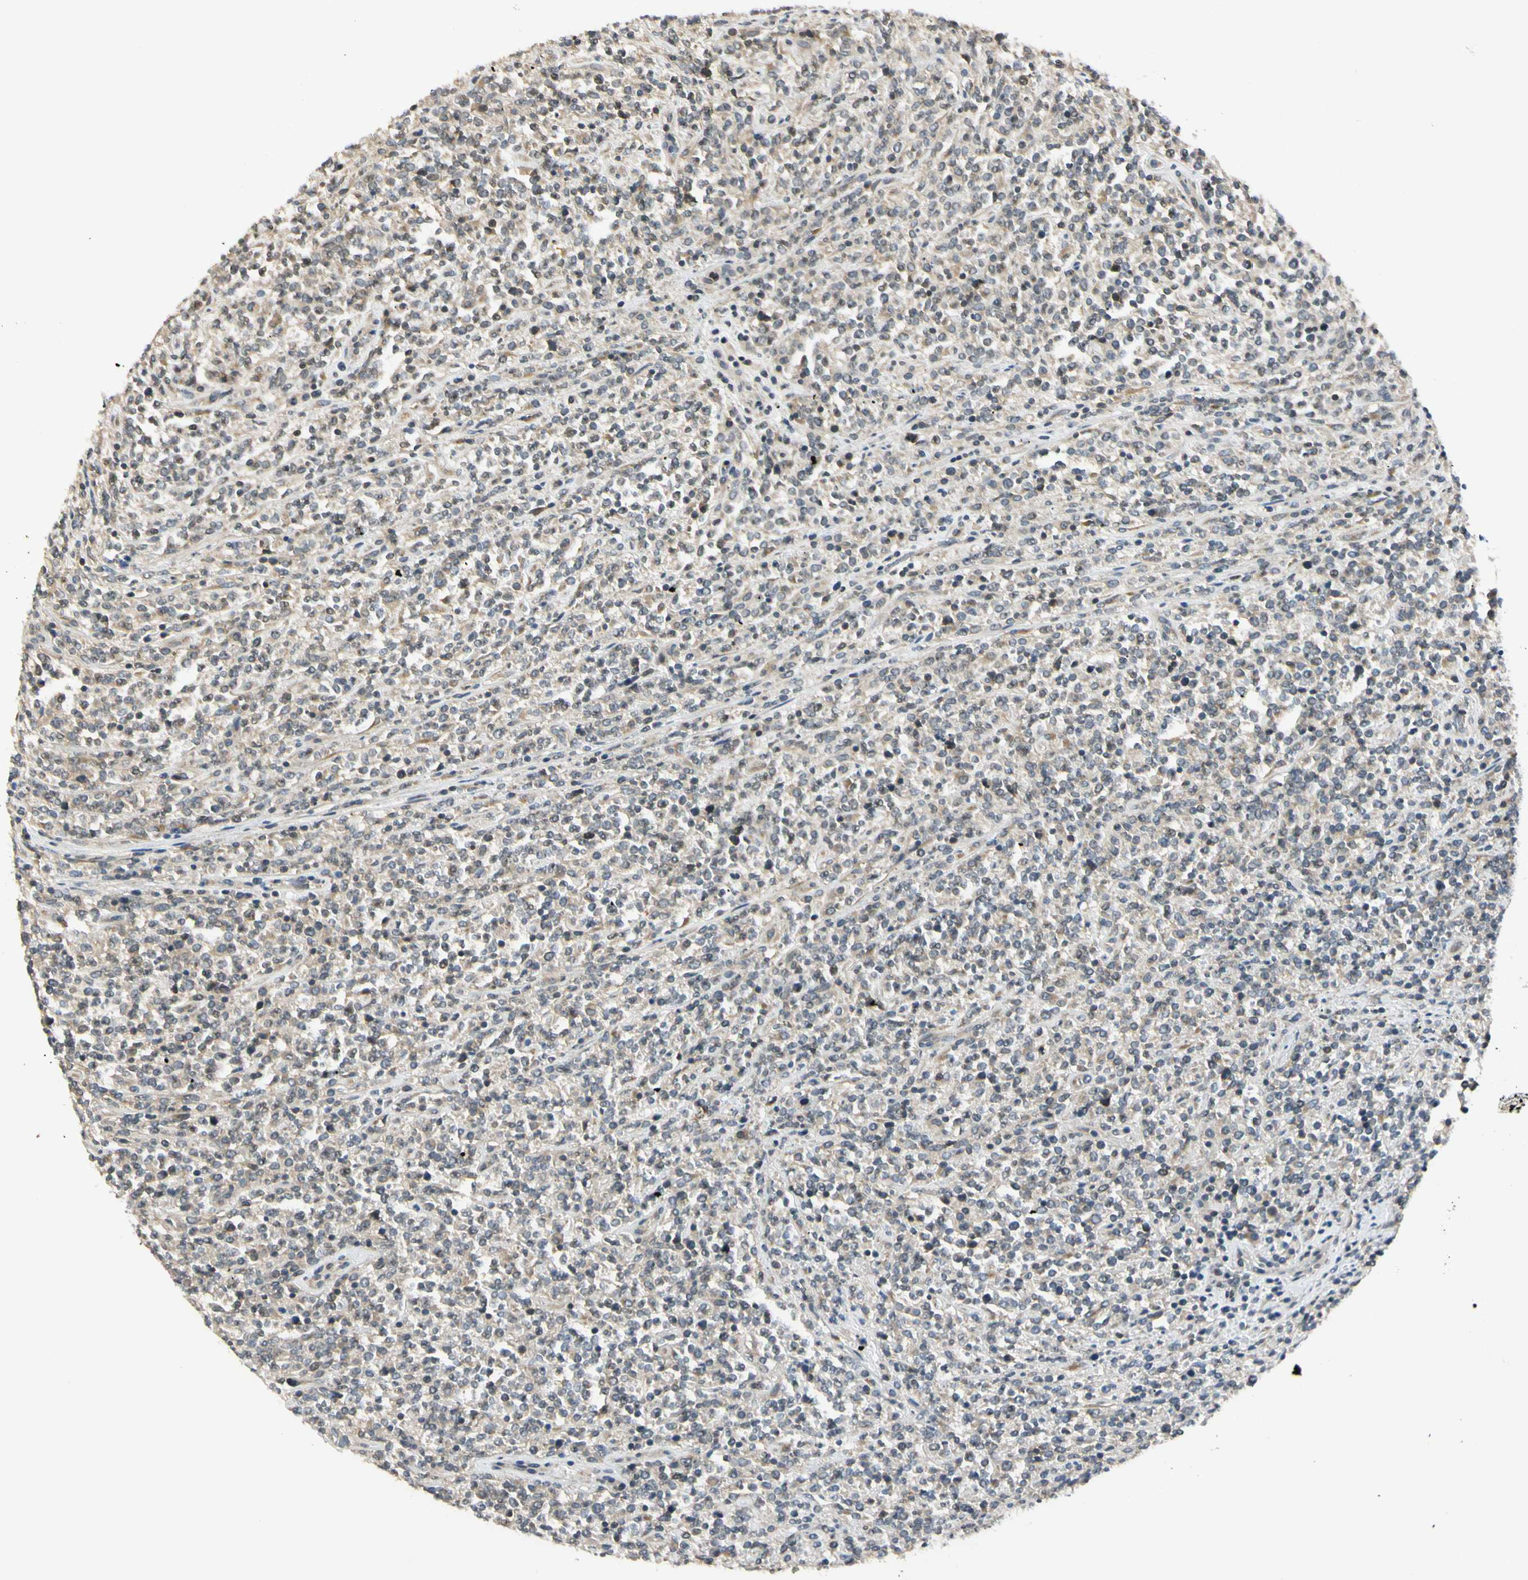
{"staining": {"intensity": "negative", "quantity": "none", "location": "none"}, "tissue": "lymphoma", "cell_type": "Tumor cells", "image_type": "cancer", "snomed": [{"axis": "morphology", "description": "Malignant lymphoma, non-Hodgkin's type, High grade"}, {"axis": "topography", "description": "Soft tissue"}], "caption": "Protein analysis of lymphoma demonstrates no significant expression in tumor cells. (DAB immunohistochemistry (IHC) with hematoxylin counter stain).", "gene": "RPS6KB2", "patient": {"sex": "male", "age": 18}}